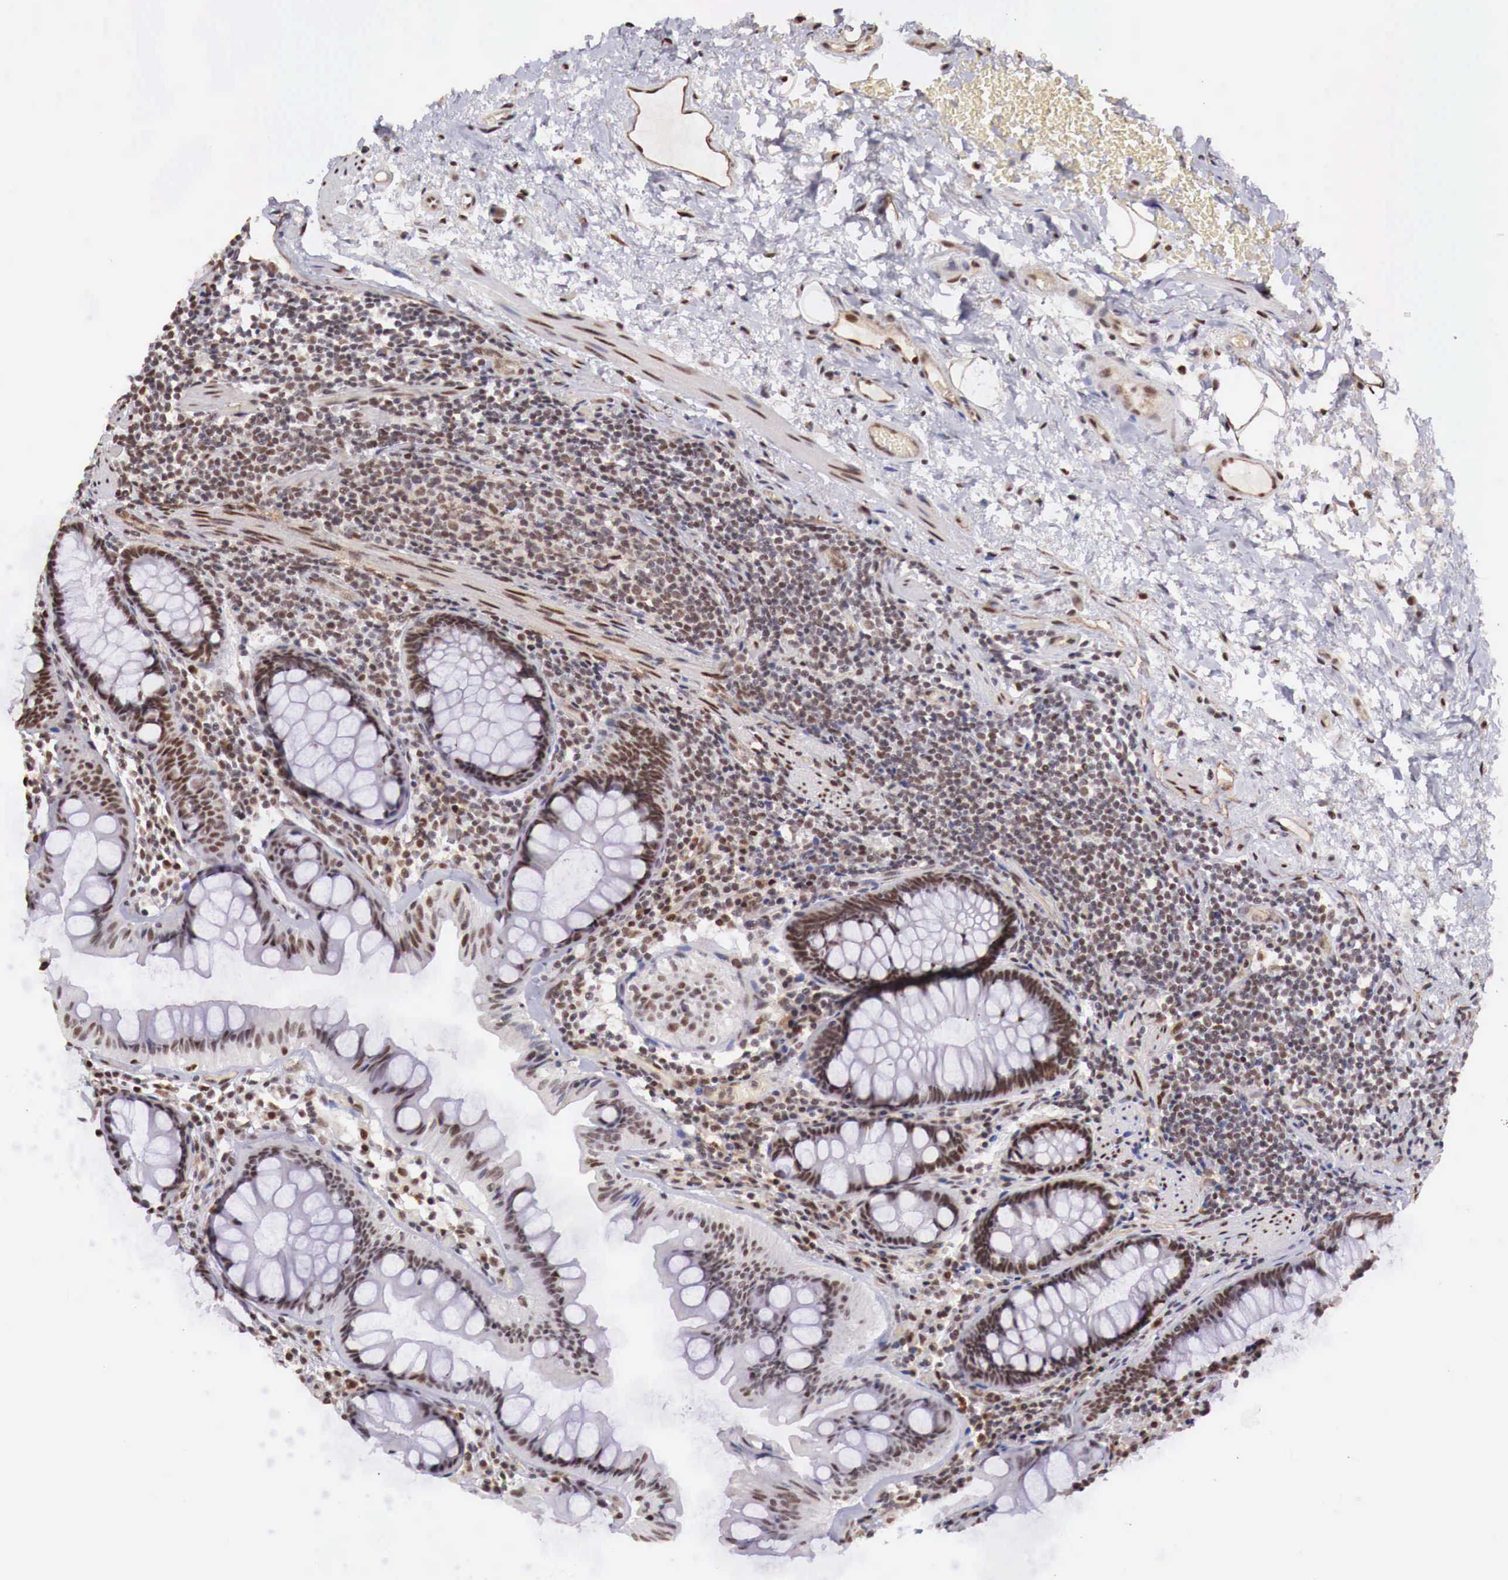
{"staining": {"intensity": "moderate", "quantity": ">75%", "location": "nuclear"}, "tissue": "rectum", "cell_type": "Glandular cells", "image_type": "normal", "snomed": [{"axis": "morphology", "description": "Normal tissue, NOS"}, {"axis": "topography", "description": "Rectum"}], "caption": "An image of rectum stained for a protein exhibits moderate nuclear brown staining in glandular cells. (DAB (3,3'-diaminobenzidine) = brown stain, brightfield microscopy at high magnification).", "gene": "FOXP2", "patient": {"sex": "male", "age": 77}}